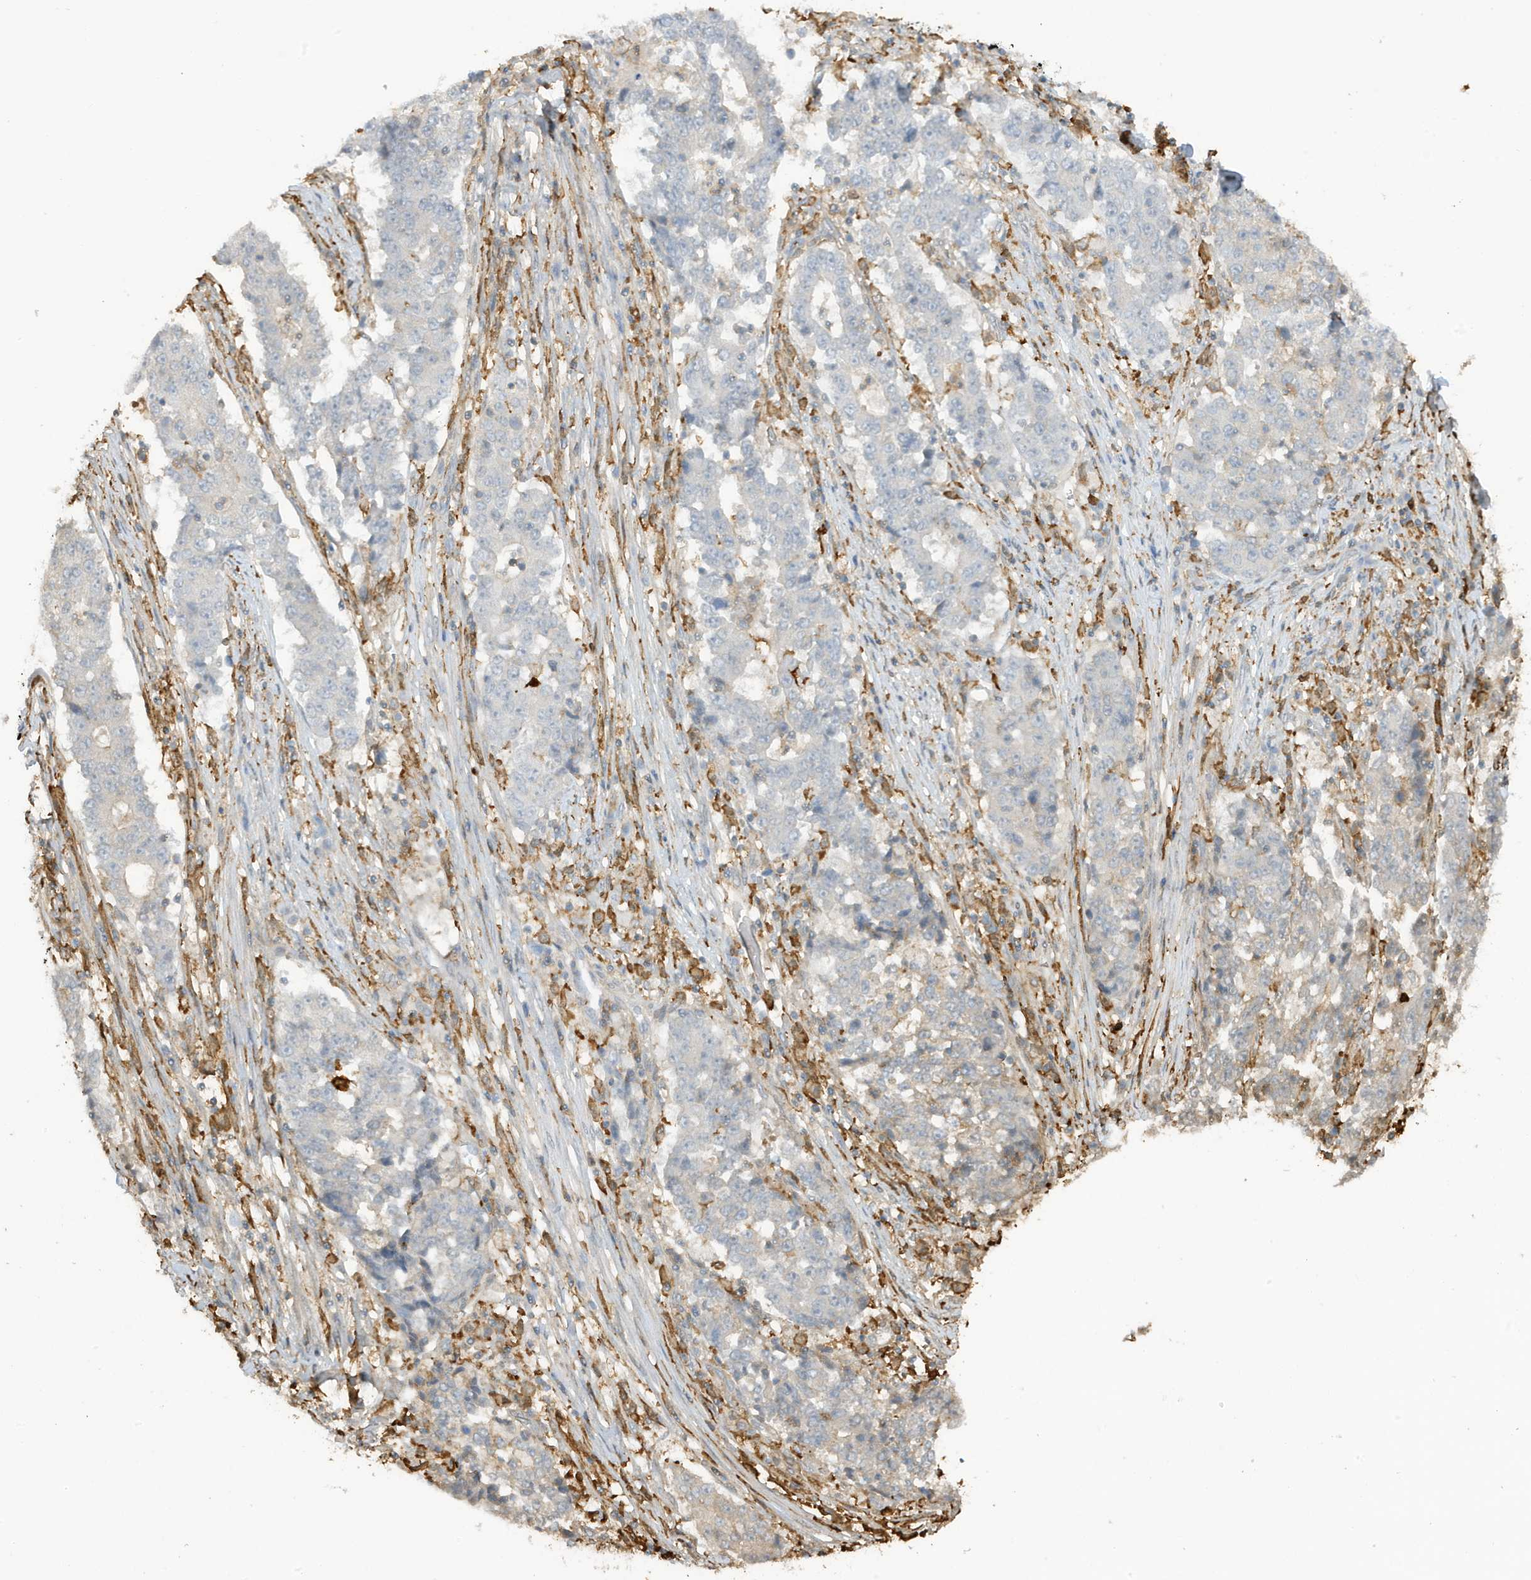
{"staining": {"intensity": "negative", "quantity": "none", "location": "none"}, "tissue": "stomach cancer", "cell_type": "Tumor cells", "image_type": "cancer", "snomed": [{"axis": "morphology", "description": "Adenocarcinoma, NOS"}, {"axis": "topography", "description": "Stomach"}], "caption": "DAB immunohistochemical staining of human adenocarcinoma (stomach) shows no significant staining in tumor cells.", "gene": "PHACTR2", "patient": {"sex": "male", "age": 59}}